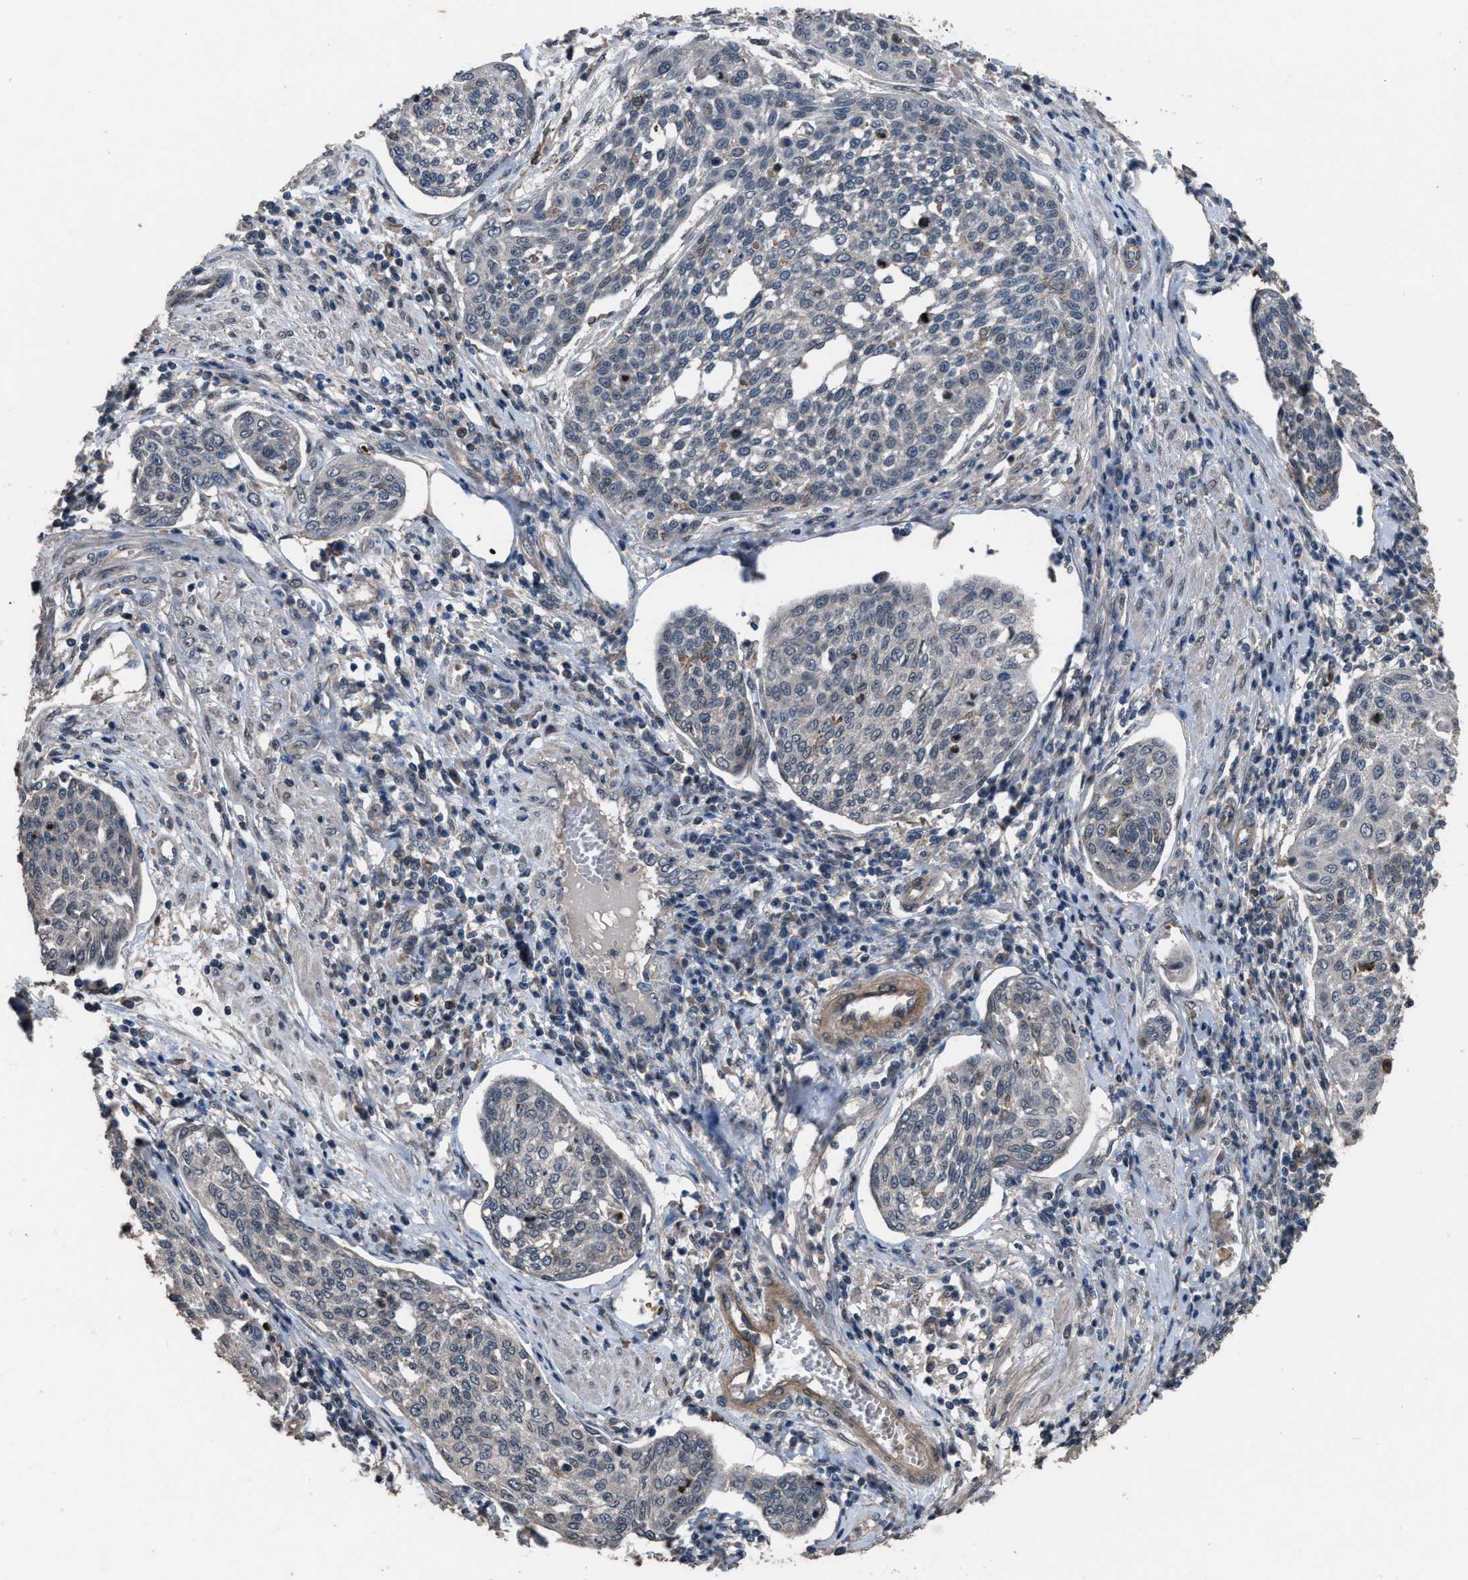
{"staining": {"intensity": "negative", "quantity": "none", "location": "none"}, "tissue": "cervical cancer", "cell_type": "Tumor cells", "image_type": "cancer", "snomed": [{"axis": "morphology", "description": "Squamous cell carcinoma, NOS"}, {"axis": "topography", "description": "Cervix"}], "caption": "The photomicrograph reveals no staining of tumor cells in squamous cell carcinoma (cervical).", "gene": "UTRN", "patient": {"sex": "female", "age": 34}}